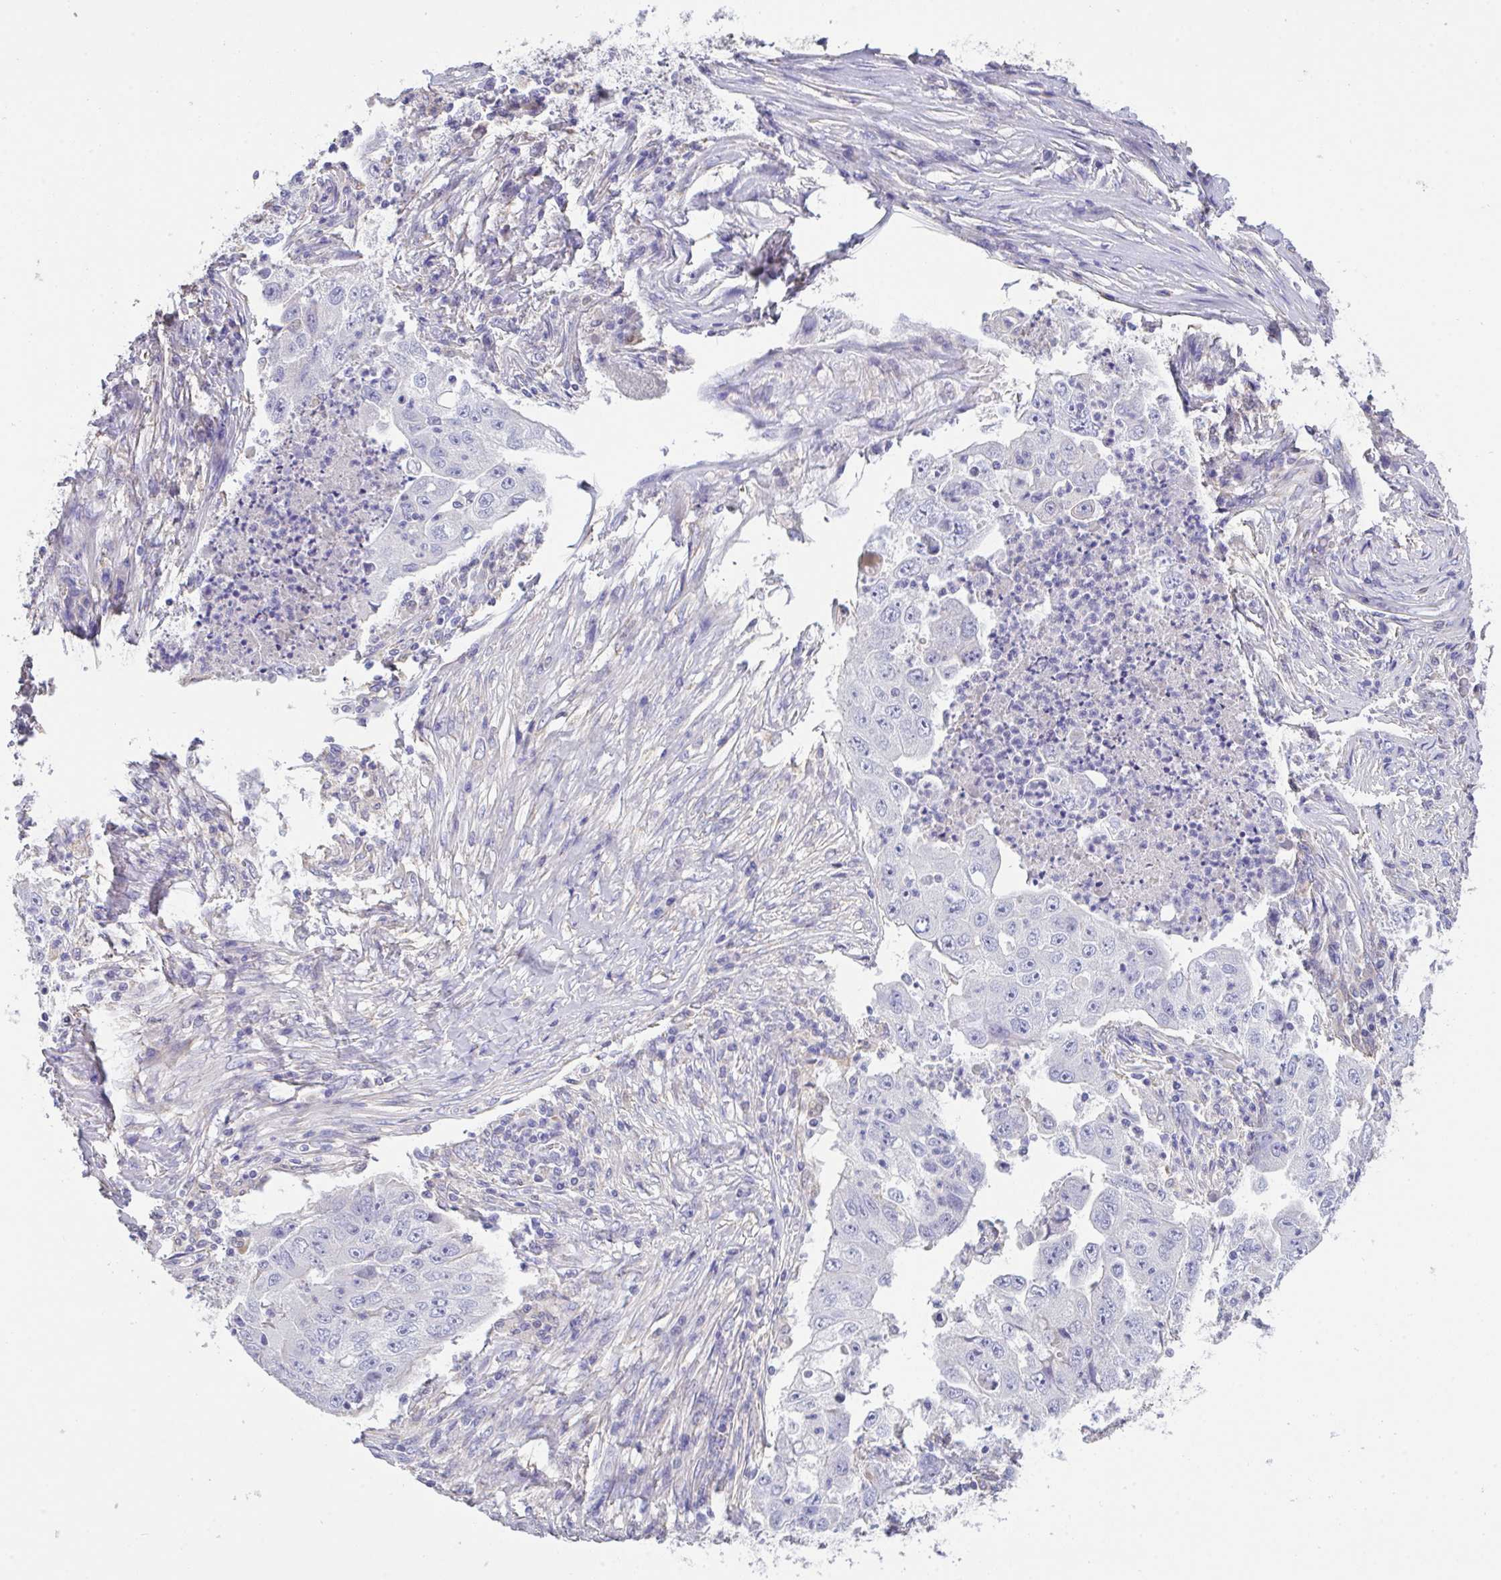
{"staining": {"intensity": "negative", "quantity": "none", "location": "none"}, "tissue": "lung cancer", "cell_type": "Tumor cells", "image_type": "cancer", "snomed": [{"axis": "morphology", "description": "Squamous cell carcinoma, NOS"}, {"axis": "topography", "description": "Lung"}], "caption": "Tumor cells are negative for protein expression in human lung cancer.", "gene": "CA10", "patient": {"sex": "male", "age": 64}}